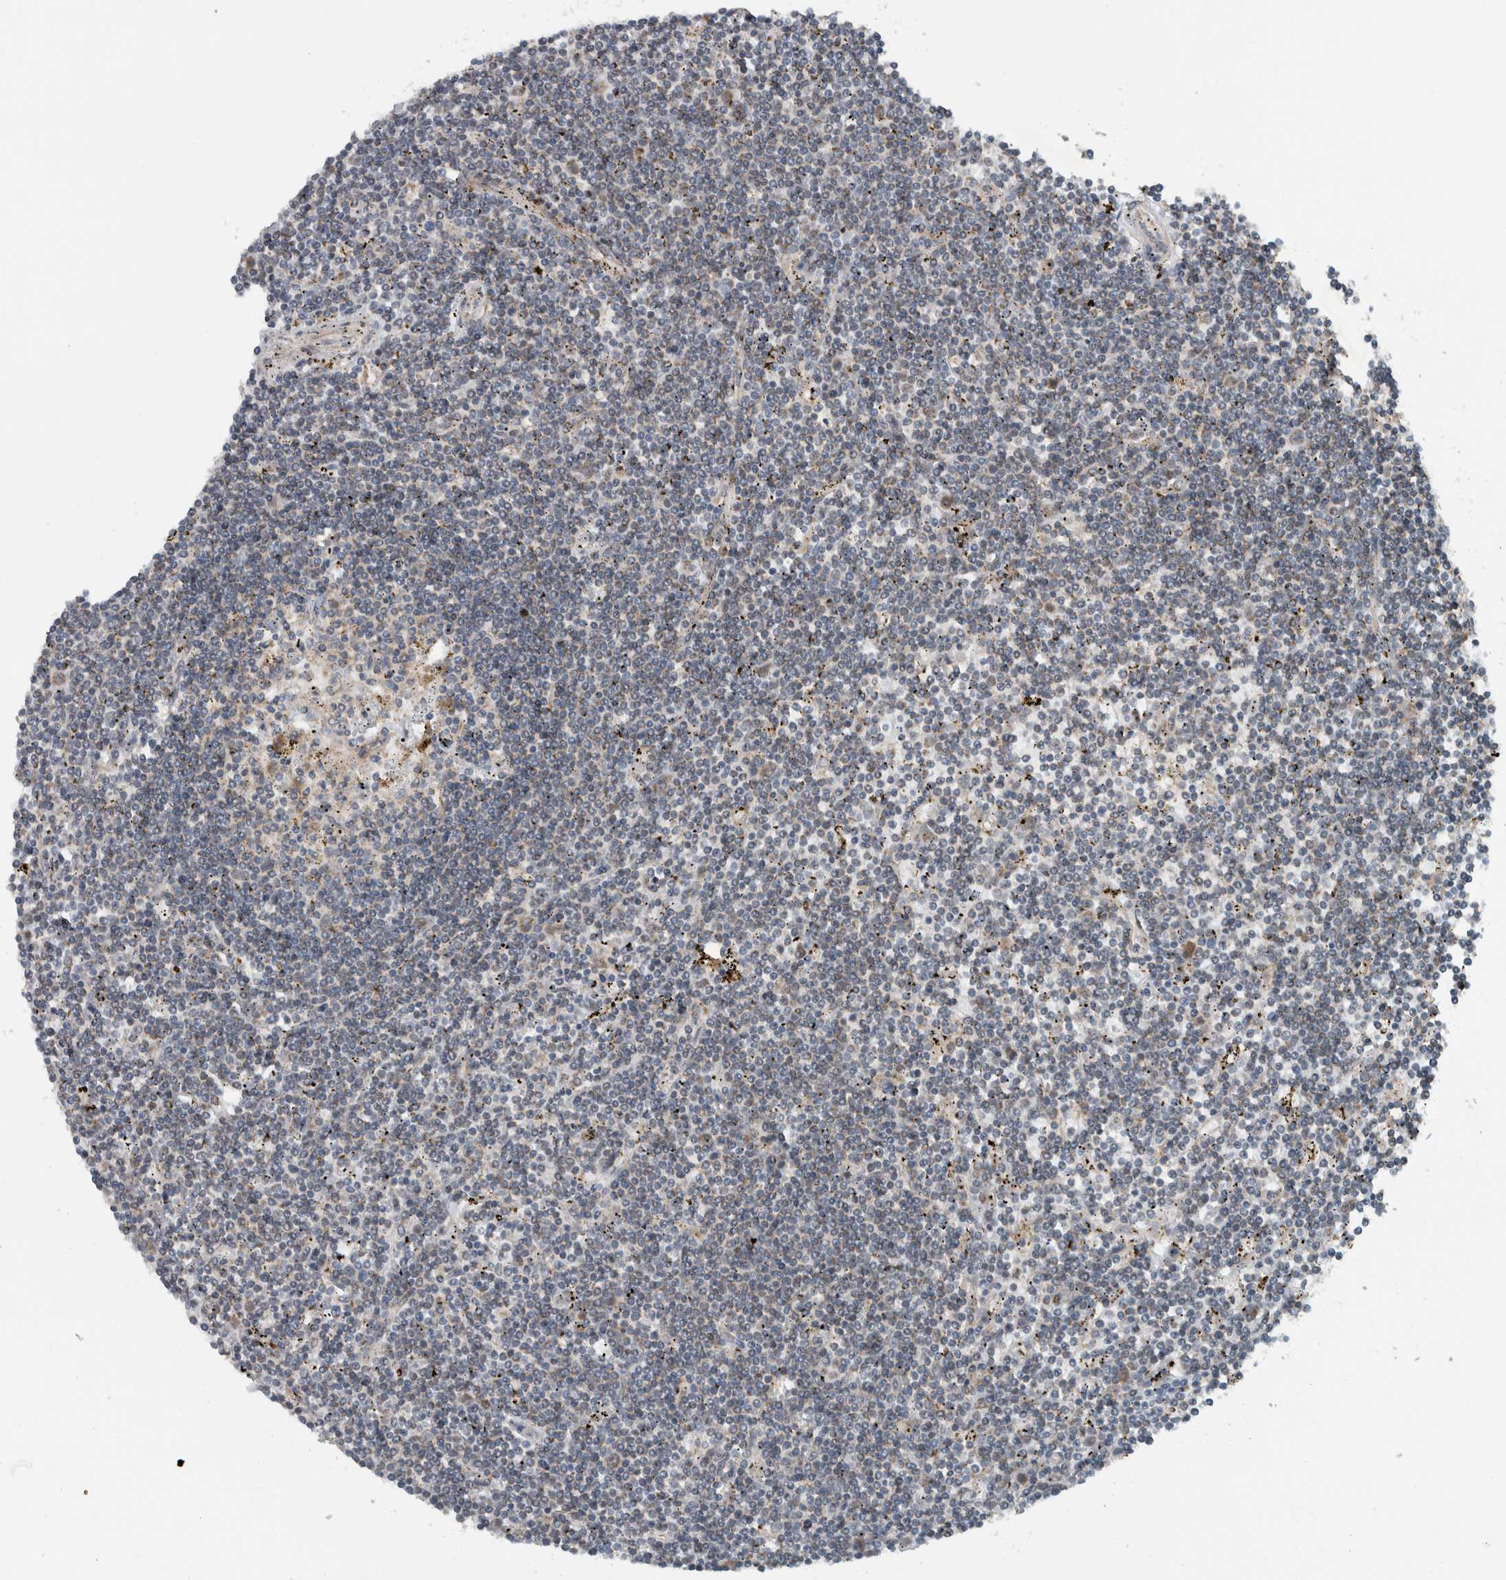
{"staining": {"intensity": "negative", "quantity": "none", "location": "none"}, "tissue": "lymphoma", "cell_type": "Tumor cells", "image_type": "cancer", "snomed": [{"axis": "morphology", "description": "Malignant lymphoma, non-Hodgkin's type, Low grade"}, {"axis": "topography", "description": "Spleen"}], "caption": "Immunohistochemistry (IHC) photomicrograph of neoplastic tissue: human malignant lymphoma, non-Hodgkin's type (low-grade) stained with DAB shows no significant protein expression in tumor cells. The staining is performed using DAB brown chromogen with nuclei counter-stained in using hematoxylin.", "gene": "GBA2", "patient": {"sex": "male", "age": 76}}